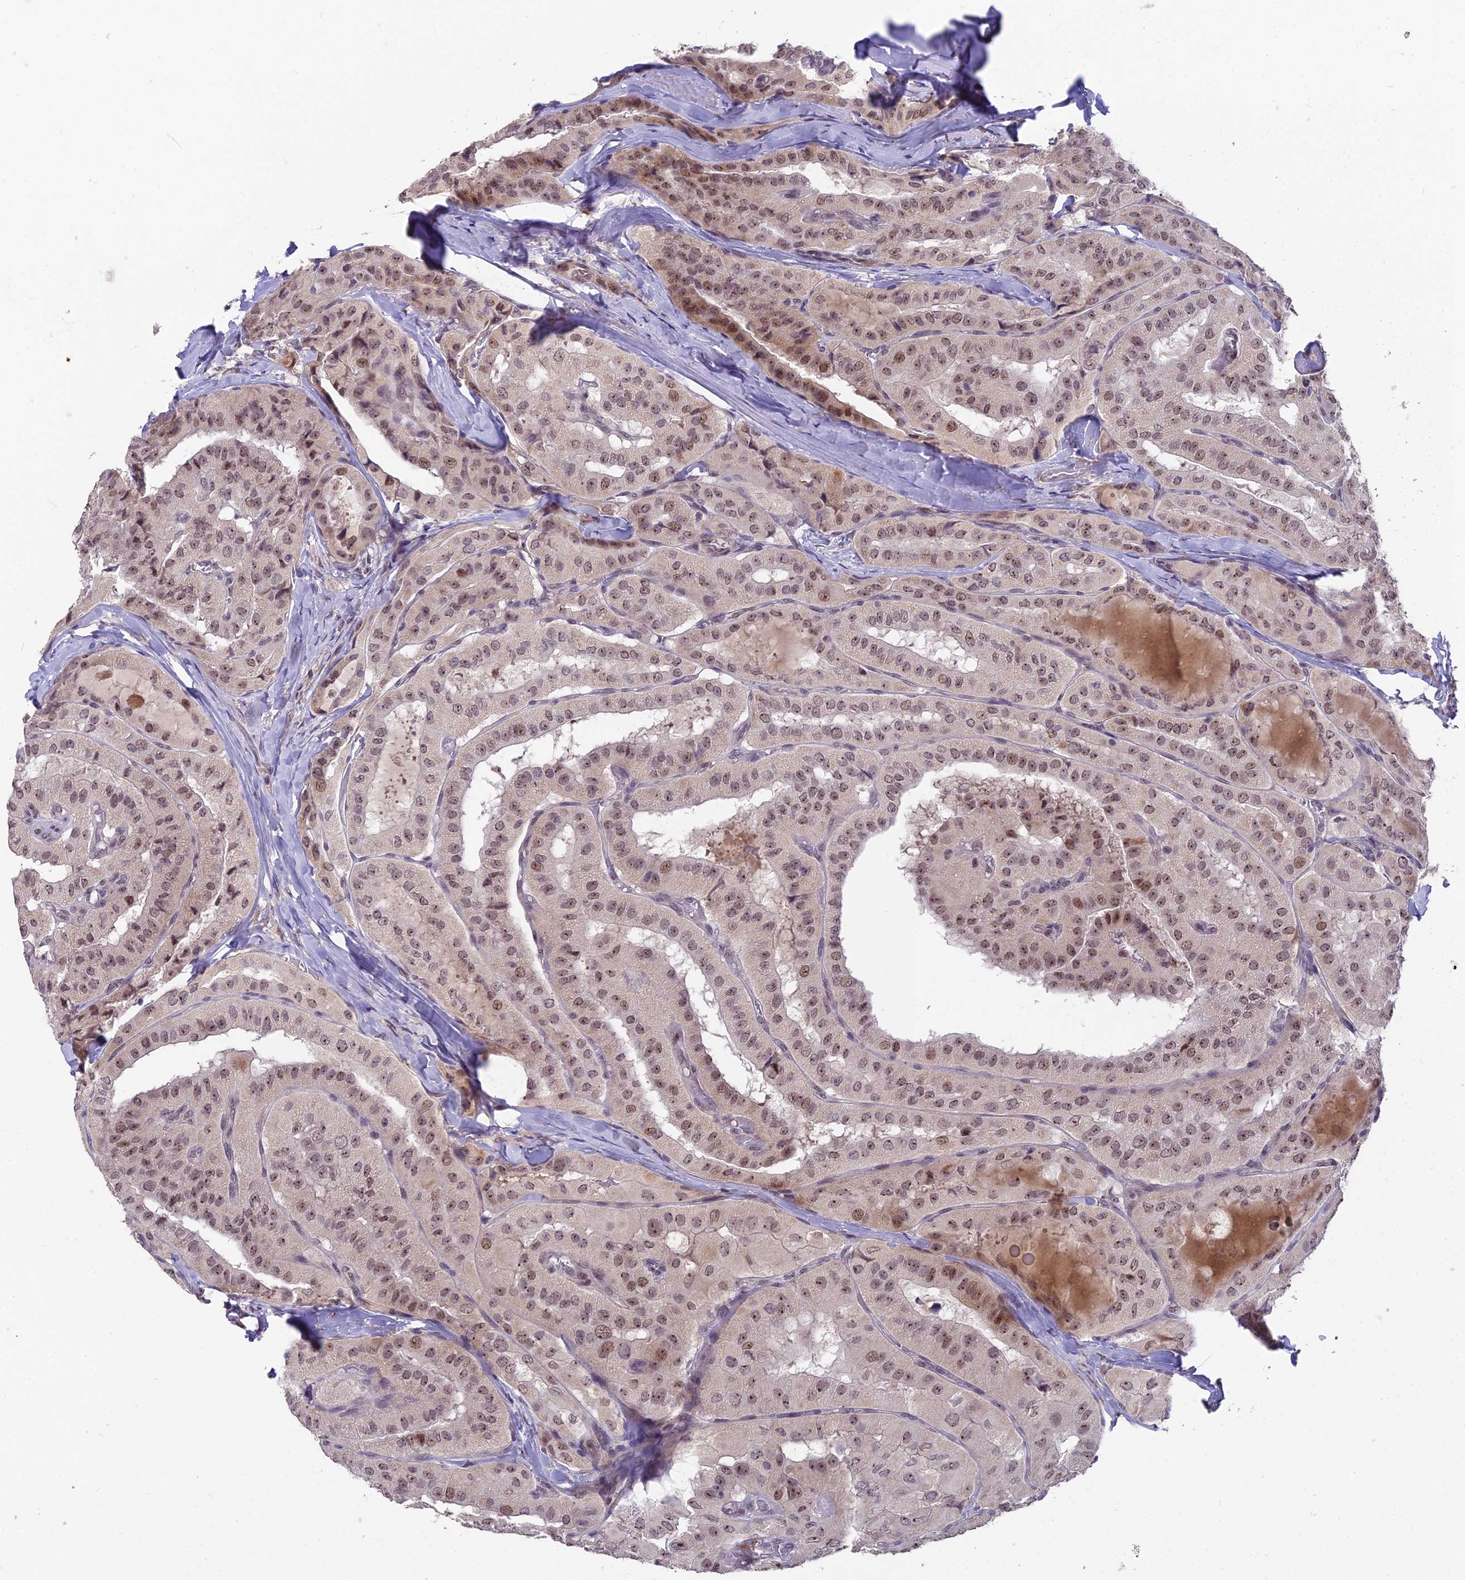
{"staining": {"intensity": "moderate", "quantity": ">75%", "location": "nuclear"}, "tissue": "thyroid cancer", "cell_type": "Tumor cells", "image_type": "cancer", "snomed": [{"axis": "morphology", "description": "Normal tissue, NOS"}, {"axis": "morphology", "description": "Papillary adenocarcinoma, NOS"}, {"axis": "topography", "description": "Thyroid gland"}], "caption": "The immunohistochemical stain shows moderate nuclear expression in tumor cells of thyroid cancer (papillary adenocarcinoma) tissue. (DAB = brown stain, brightfield microscopy at high magnification).", "gene": "ZNF333", "patient": {"sex": "female", "age": 59}}